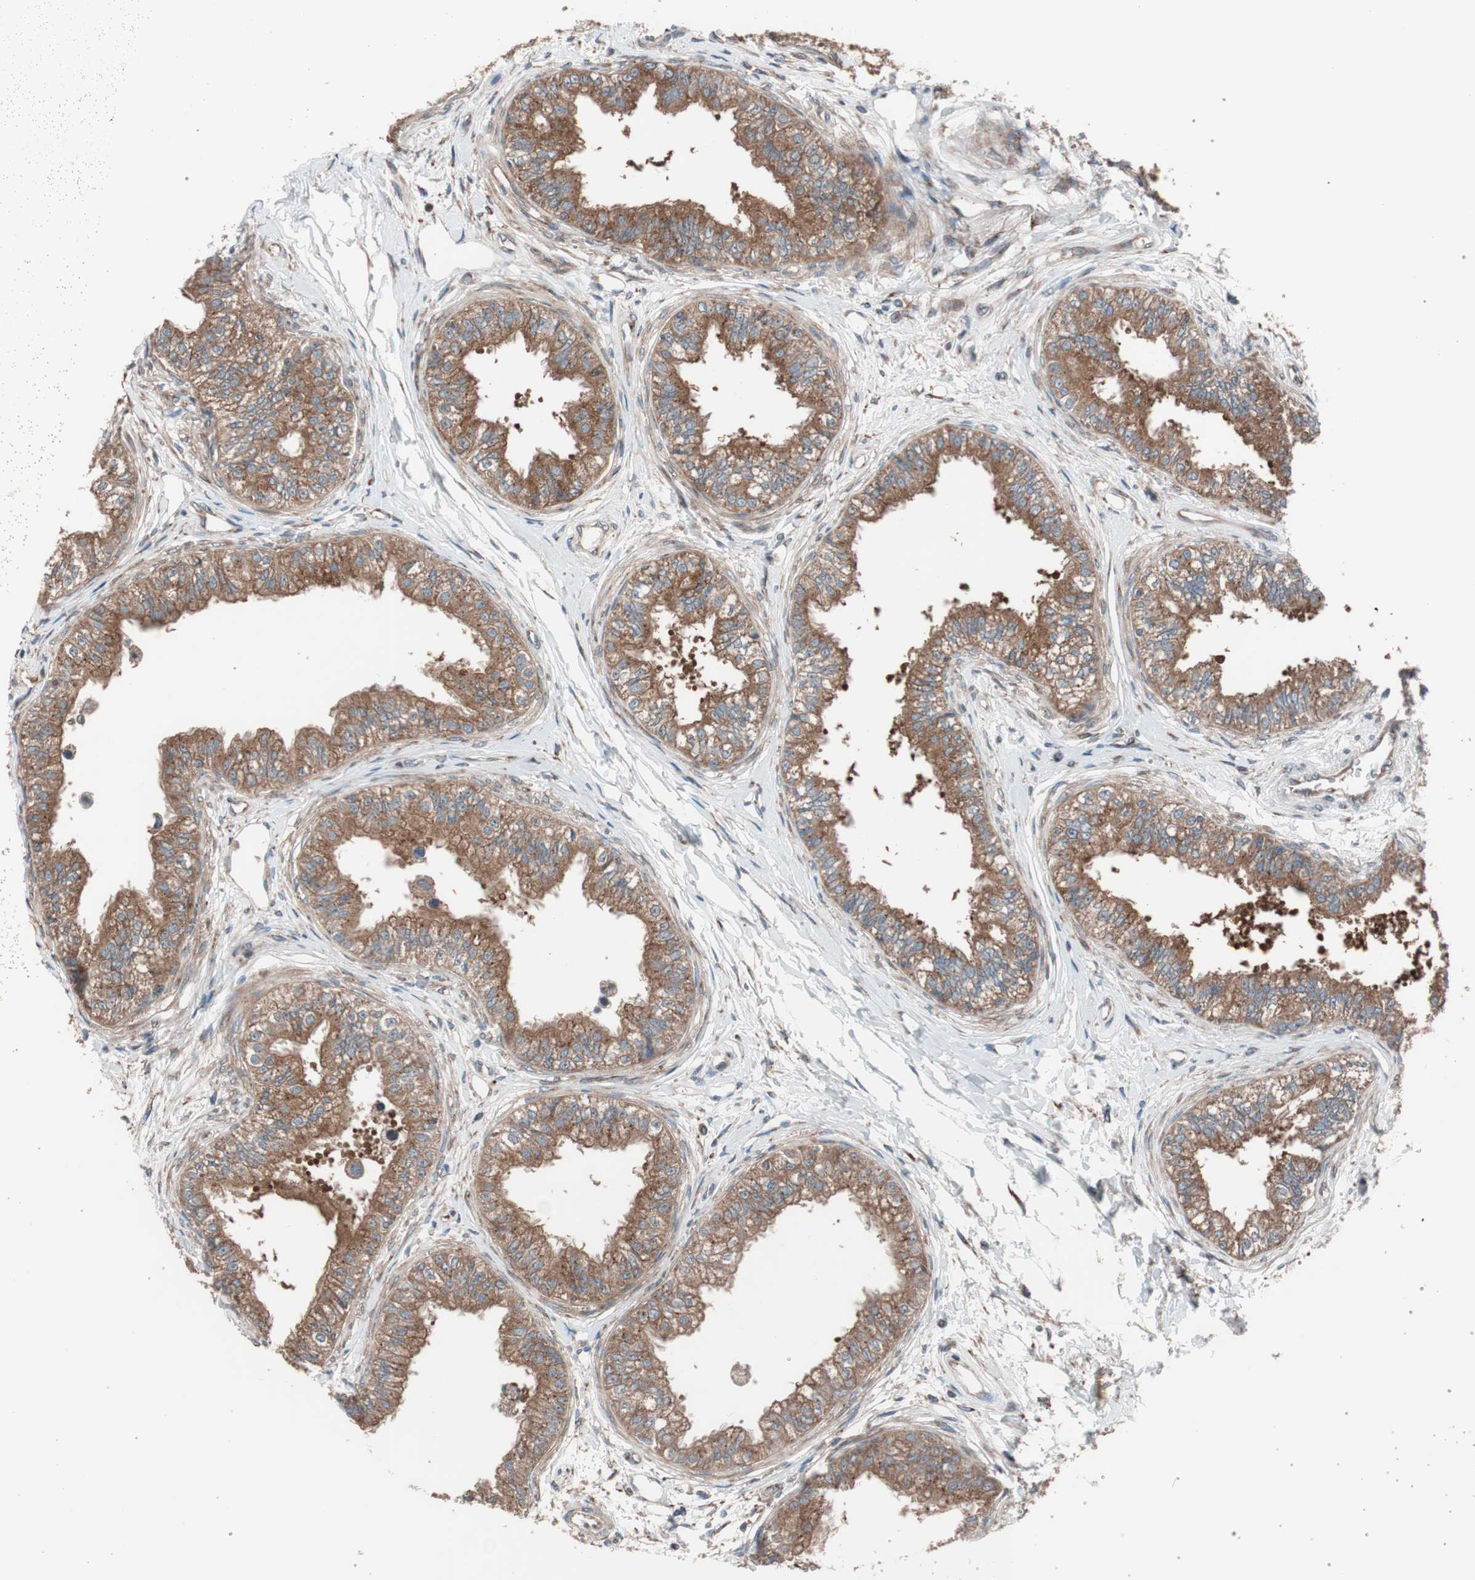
{"staining": {"intensity": "moderate", "quantity": ">75%", "location": "cytoplasmic/membranous"}, "tissue": "epididymis", "cell_type": "Glandular cells", "image_type": "normal", "snomed": [{"axis": "morphology", "description": "Normal tissue, NOS"}, {"axis": "morphology", "description": "Adenocarcinoma, metastatic, NOS"}, {"axis": "topography", "description": "Testis"}, {"axis": "topography", "description": "Epididymis"}], "caption": "Benign epididymis displays moderate cytoplasmic/membranous staining in about >75% of glandular cells.", "gene": "SEC31A", "patient": {"sex": "male", "age": 26}}